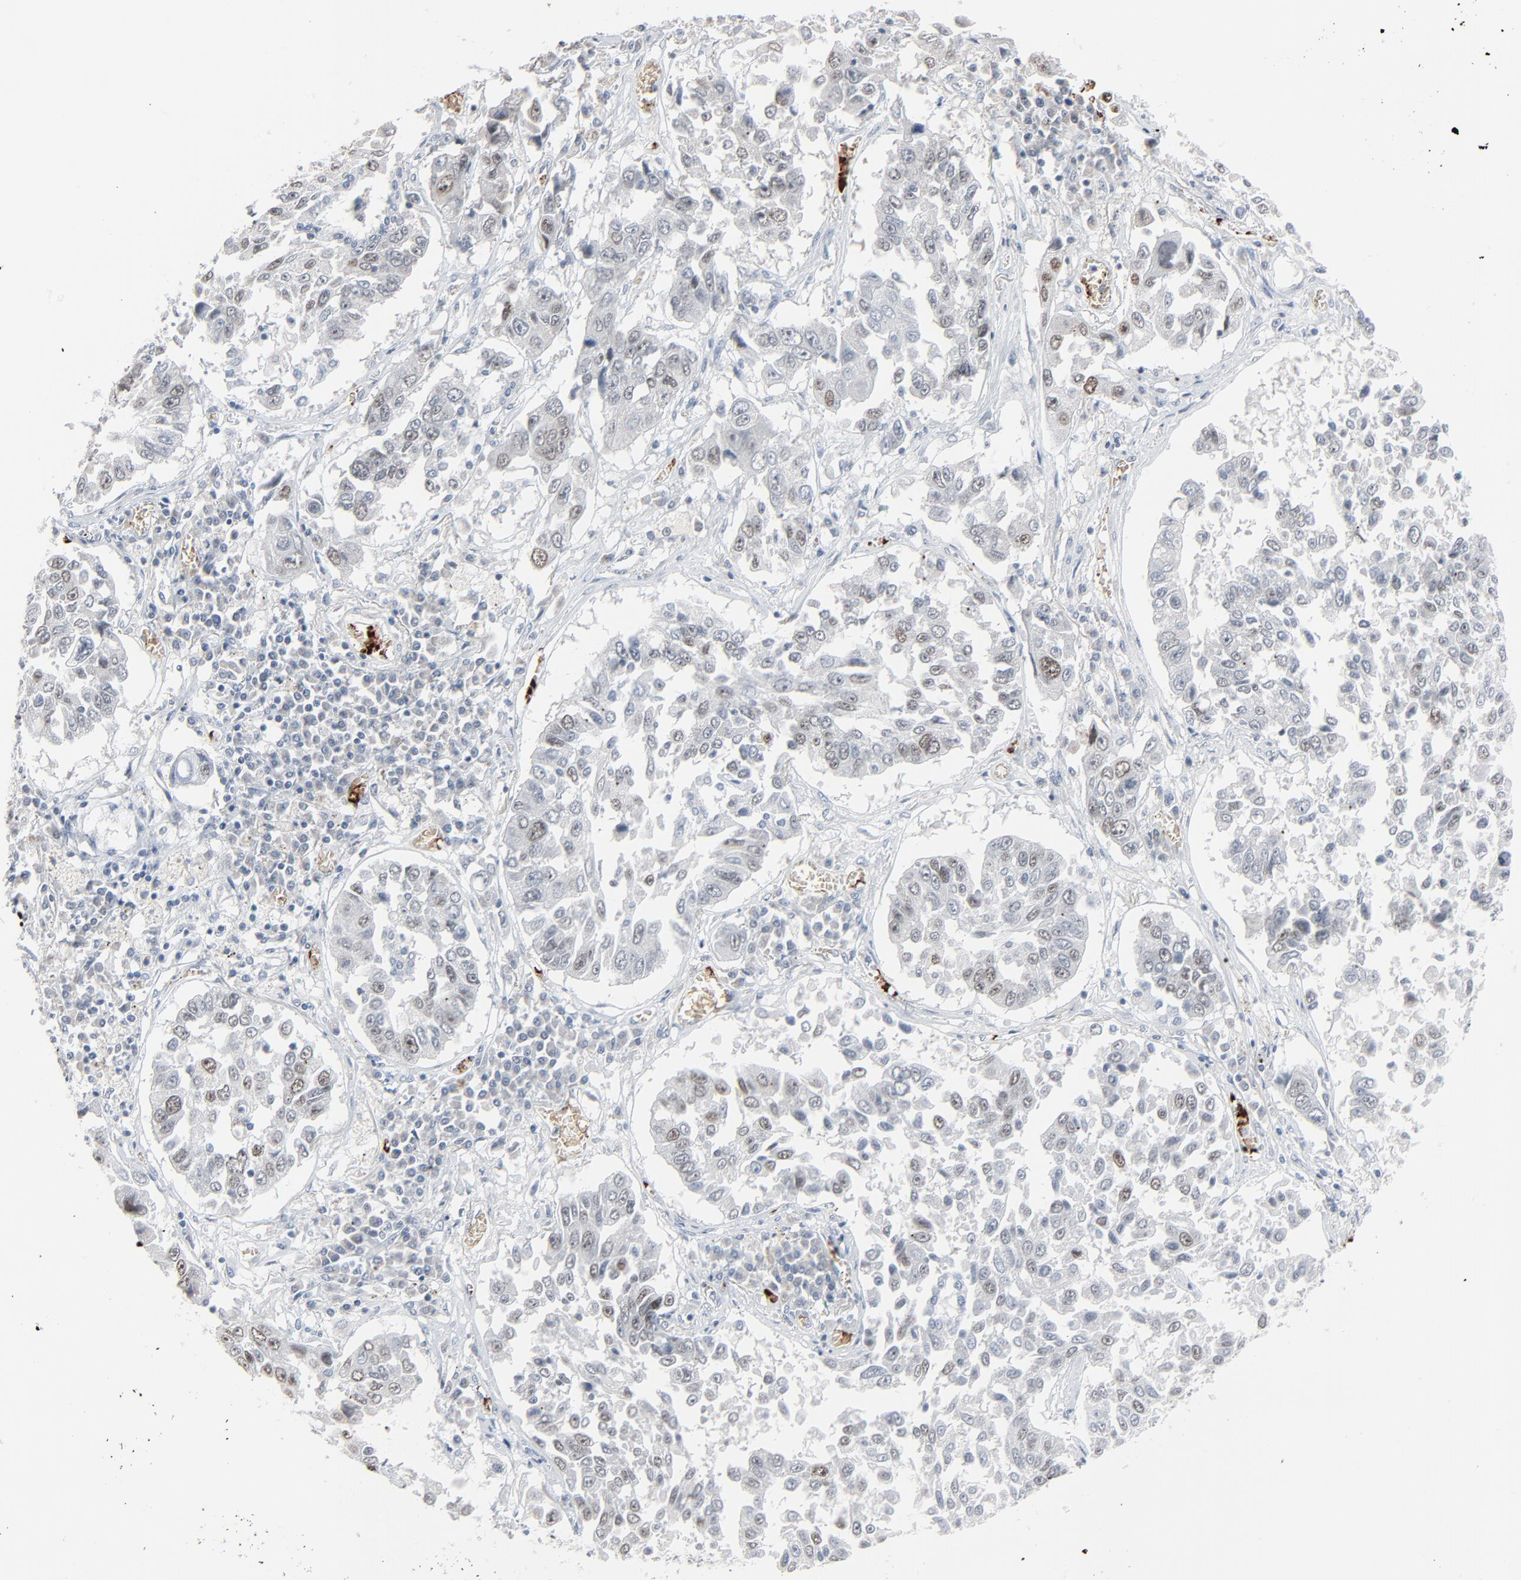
{"staining": {"intensity": "weak", "quantity": "<25%", "location": "nuclear"}, "tissue": "lung cancer", "cell_type": "Tumor cells", "image_type": "cancer", "snomed": [{"axis": "morphology", "description": "Squamous cell carcinoma, NOS"}, {"axis": "topography", "description": "Lung"}], "caption": "This is a histopathology image of immunohistochemistry (IHC) staining of squamous cell carcinoma (lung), which shows no positivity in tumor cells.", "gene": "SAGE1", "patient": {"sex": "male", "age": 71}}